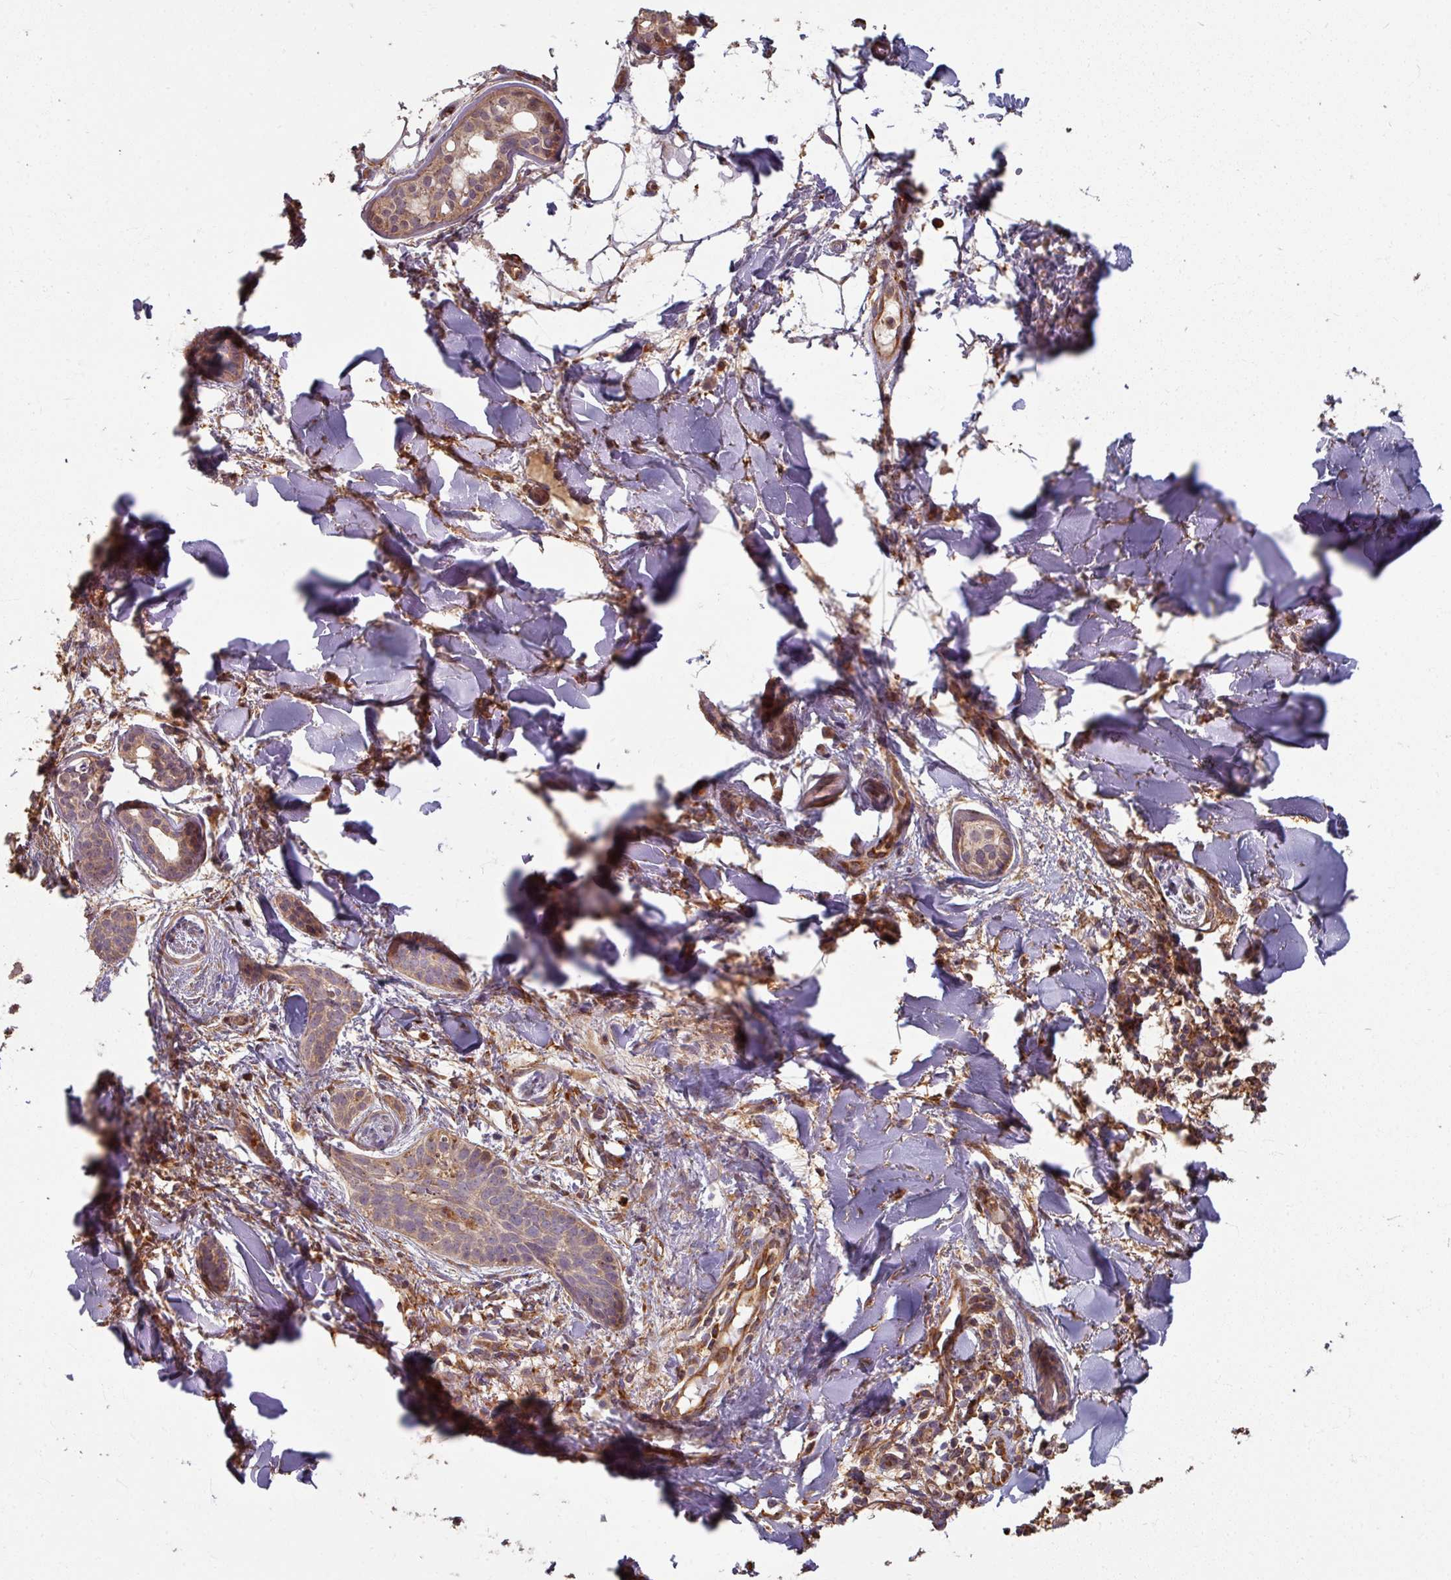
{"staining": {"intensity": "moderate", "quantity": ">75%", "location": "cytoplasmic/membranous"}, "tissue": "skin cancer", "cell_type": "Tumor cells", "image_type": "cancer", "snomed": [{"axis": "morphology", "description": "Basal cell carcinoma"}, {"axis": "topography", "description": "Skin"}], "caption": "Human skin basal cell carcinoma stained with a protein marker demonstrates moderate staining in tumor cells.", "gene": "CCDC68", "patient": {"sex": "male", "age": 52}}